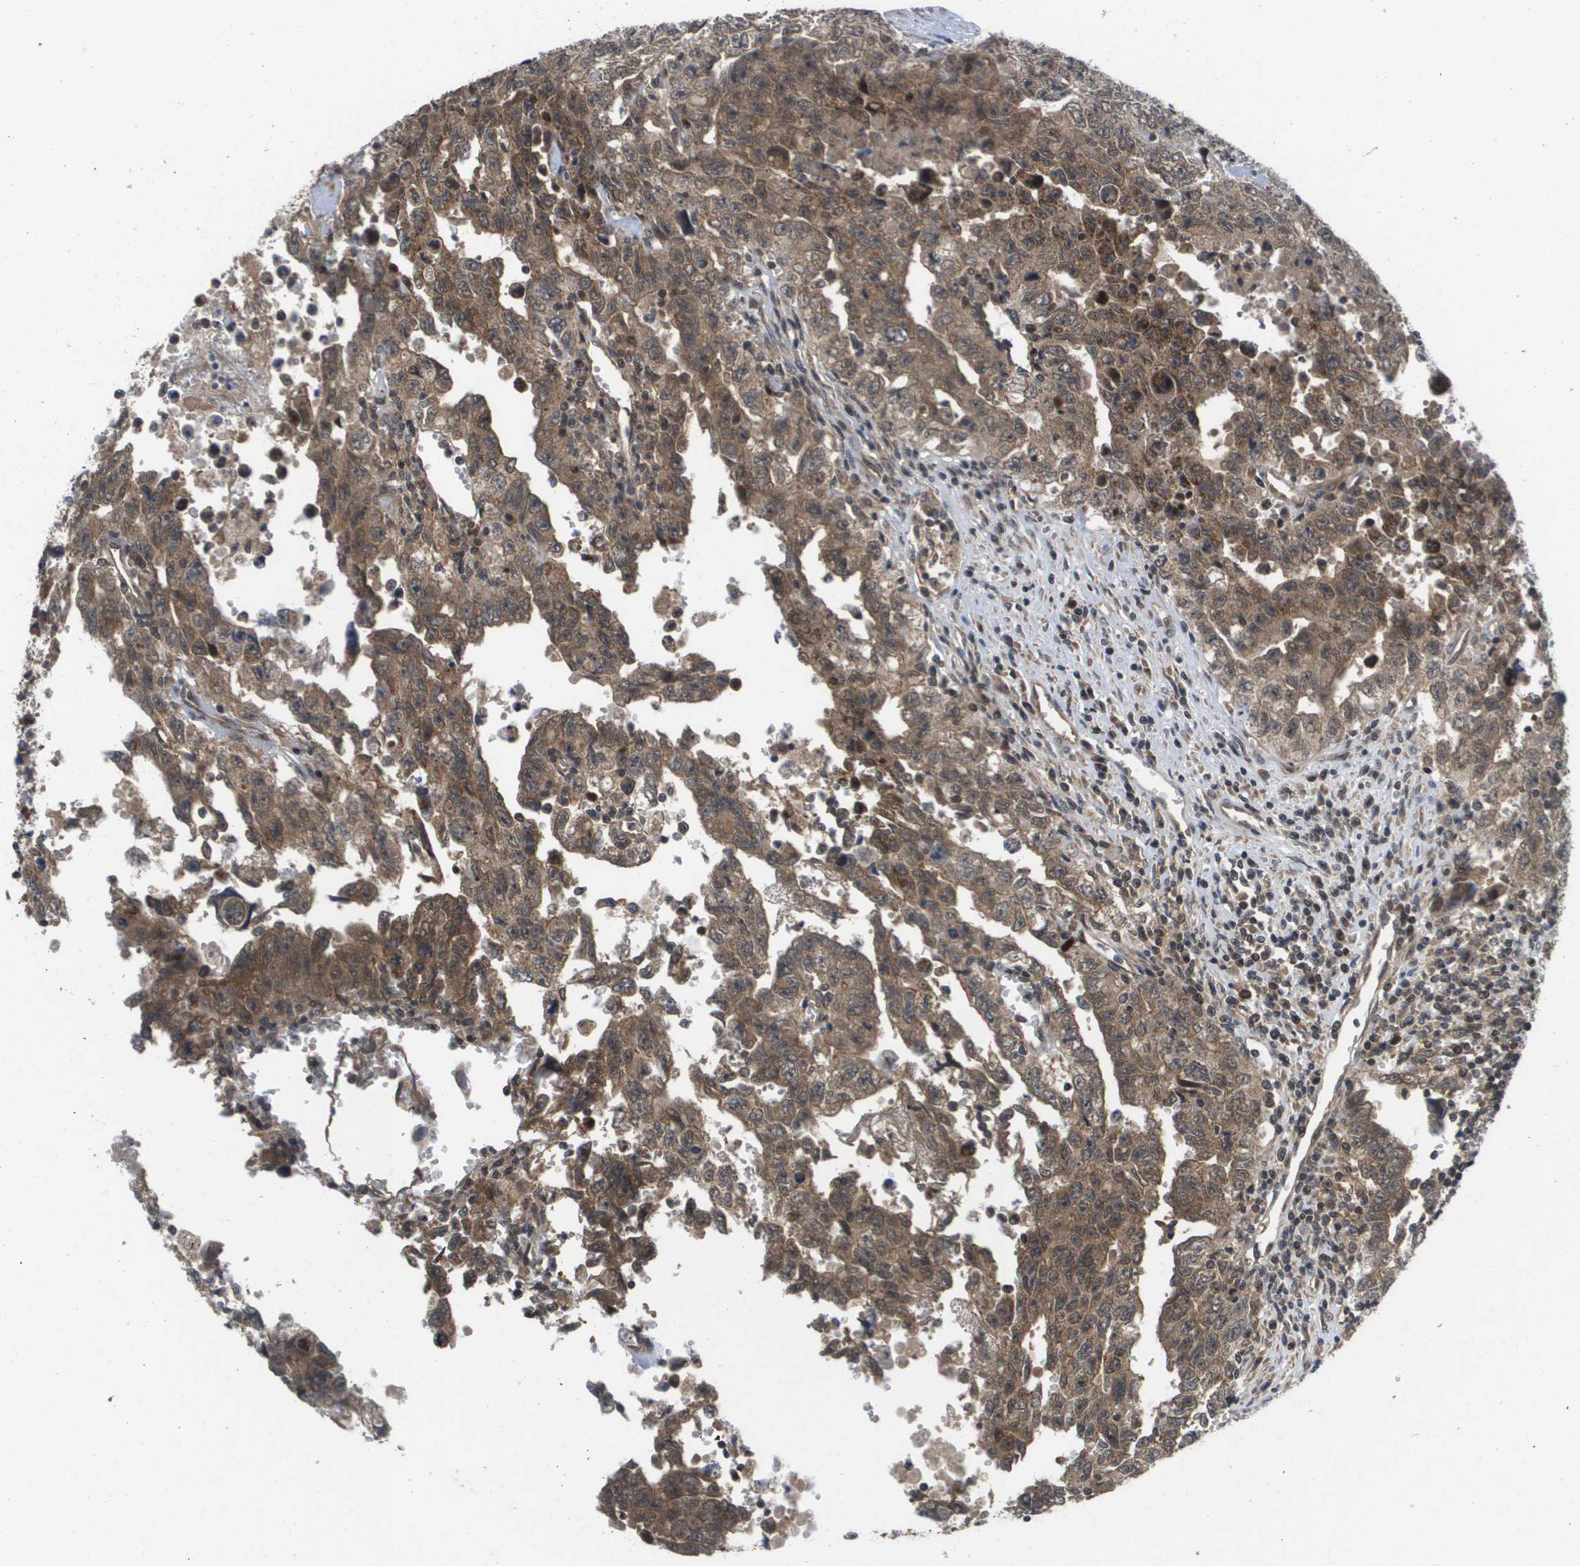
{"staining": {"intensity": "moderate", "quantity": ">75%", "location": "cytoplasmic/membranous"}, "tissue": "testis cancer", "cell_type": "Tumor cells", "image_type": "cancer", "snomed": [{"axis": "morphology", "description": "Carcinoma, Embryonal, NOS"}, {"axis": "topography", "description": "Testis"}], "caption": "Brown immunohistochemical staining in testis embryonal carcinoma displays moderate cytoplasmic/membranous staining in about >75% of tumor cells. (DAB (3,3'-diaminobenzidine) IHC, brown staining for protein, blue staining for nuclei).", "gene": "RBM38", "patient": {"sex": "male", "age": 28}}